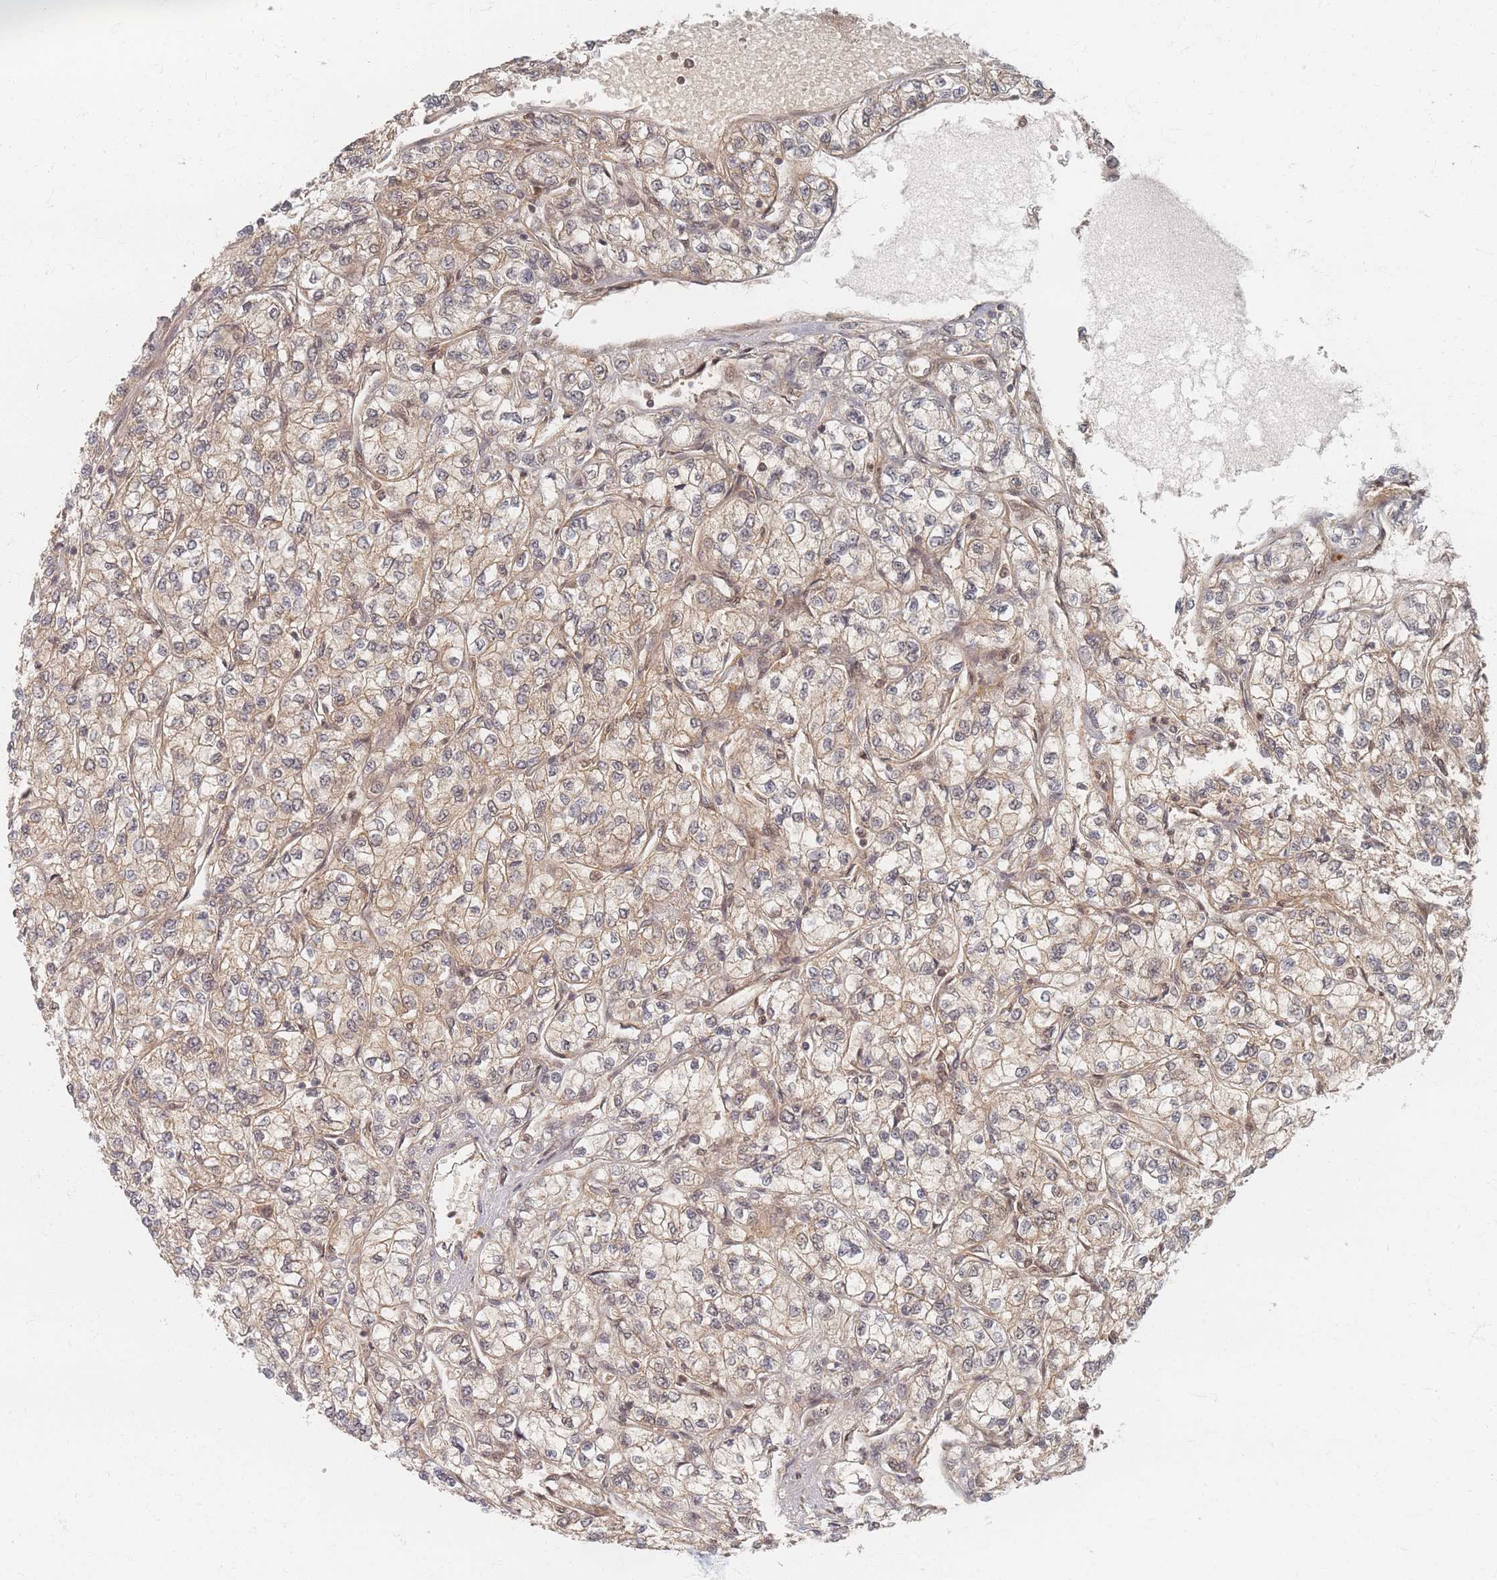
{"staining": {"intensity": "weak", "quantity": ">75%", "location": "cytoplasmic/membranous"}, "tissue": "renal cancer", "cell_type": "Tumor cells", "image_type": "cancer", "snomed": [{"axis": "morphology", "description": "Adenocarcinoma, NOS"}, {"axis": "topography", "description": "Kidney"}], "caption": "This micrograph exhibits renal adenocarcinoma stained with immunohistochemistry (IHC) to label a protein in brown. The cytoplasmic/membranous of tumor cells show weak positivity for the protein. Nuclei are counter-stained blue.", "gene": "PSMD9", "patient": {"sex": "male", "age": 80}}